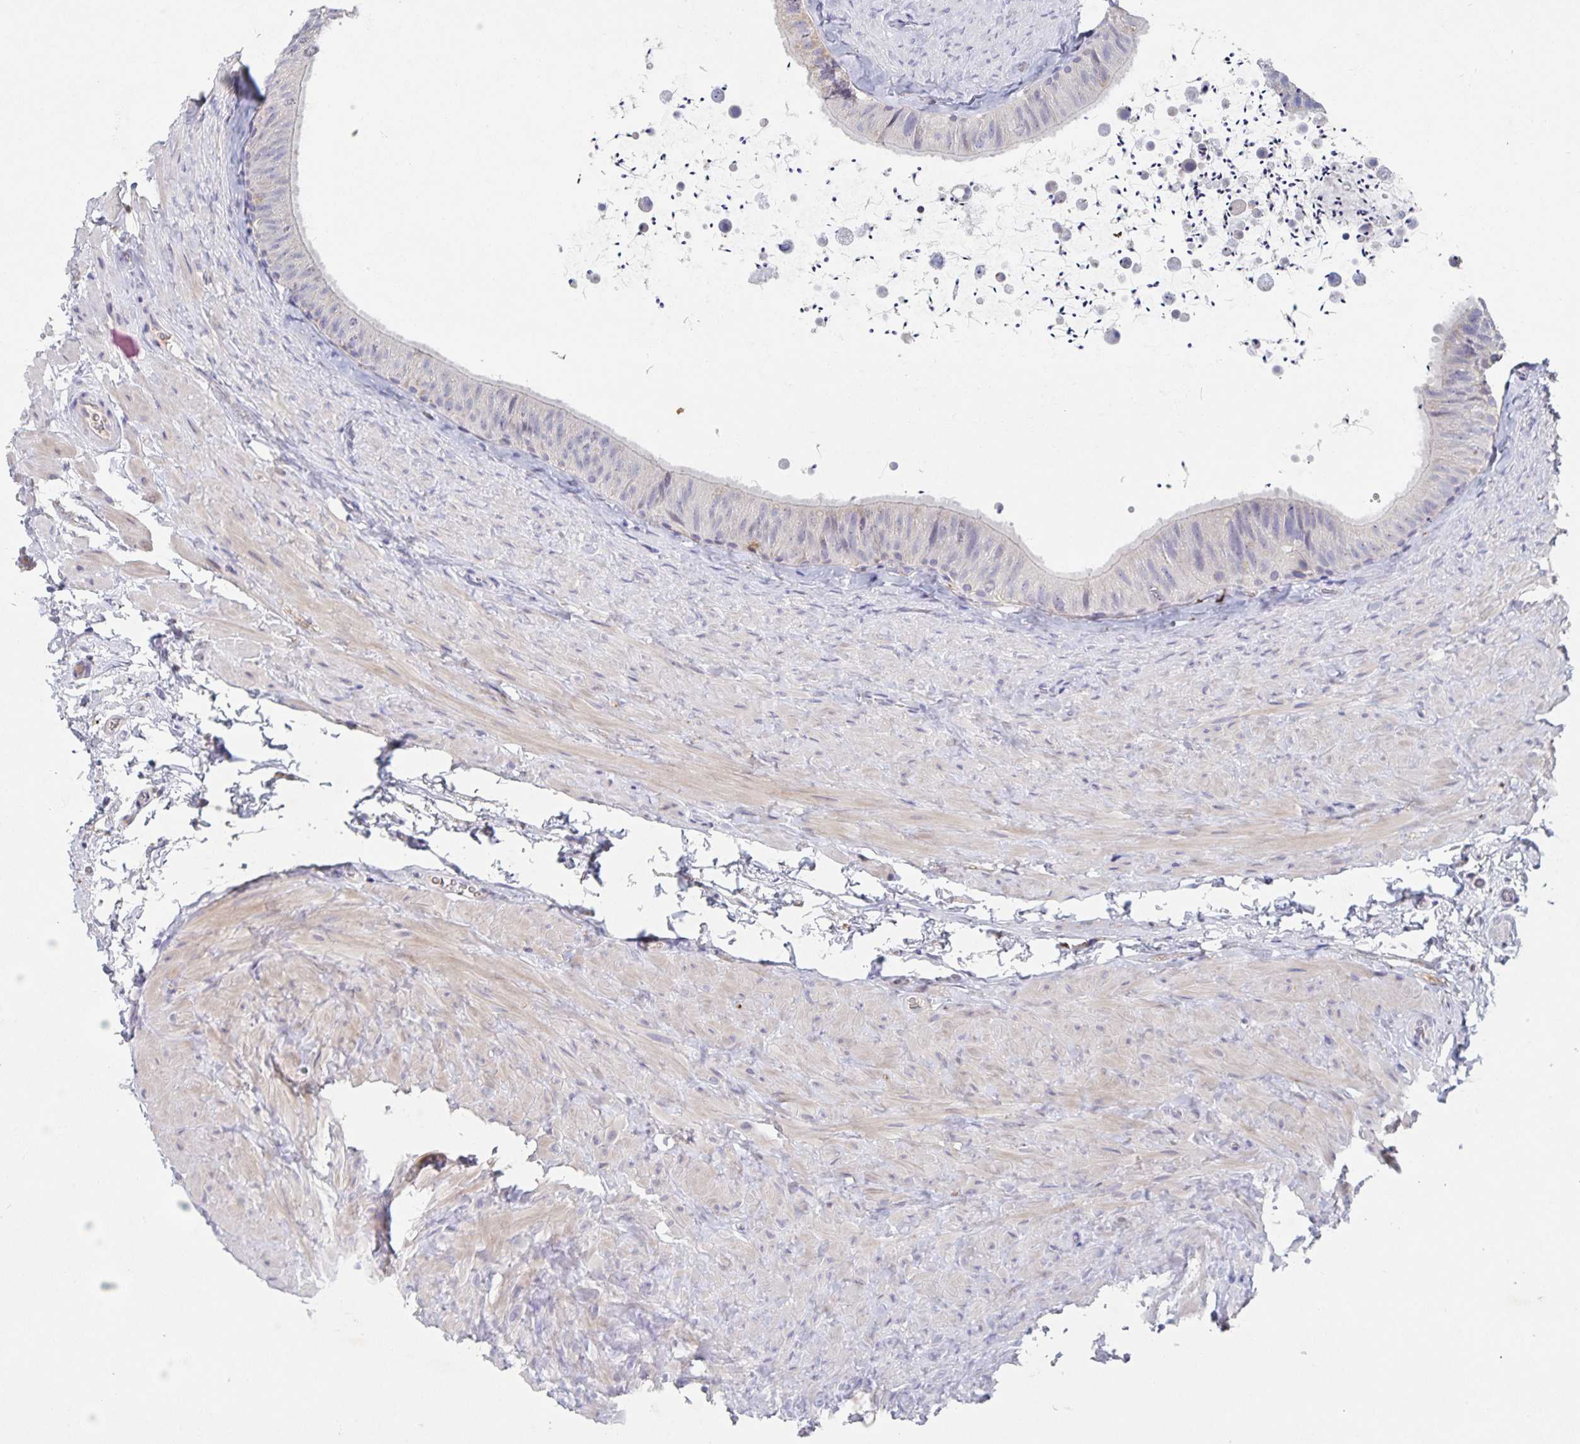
{"staining": {"intensity": "negative", "quantity": "none", "location": "none"}, "tissue": "epididymis", "cell_type": "Glandular cells", "image_type": "normal", "snomed": [{"axis": "morphology", "description": "Normal tissue, NOS"}, {"axis": "topography", "description": "Epididymis, spermatic cord, NOS"}, {"axis": "topography", "description": "Epididymis"}], "caption": "There is no significant staining in glandular cells of epididymis. Nuclei are stained in blue.", "gene": "CDC42BPG", "patient": {"sex": "male", "age": 31}}